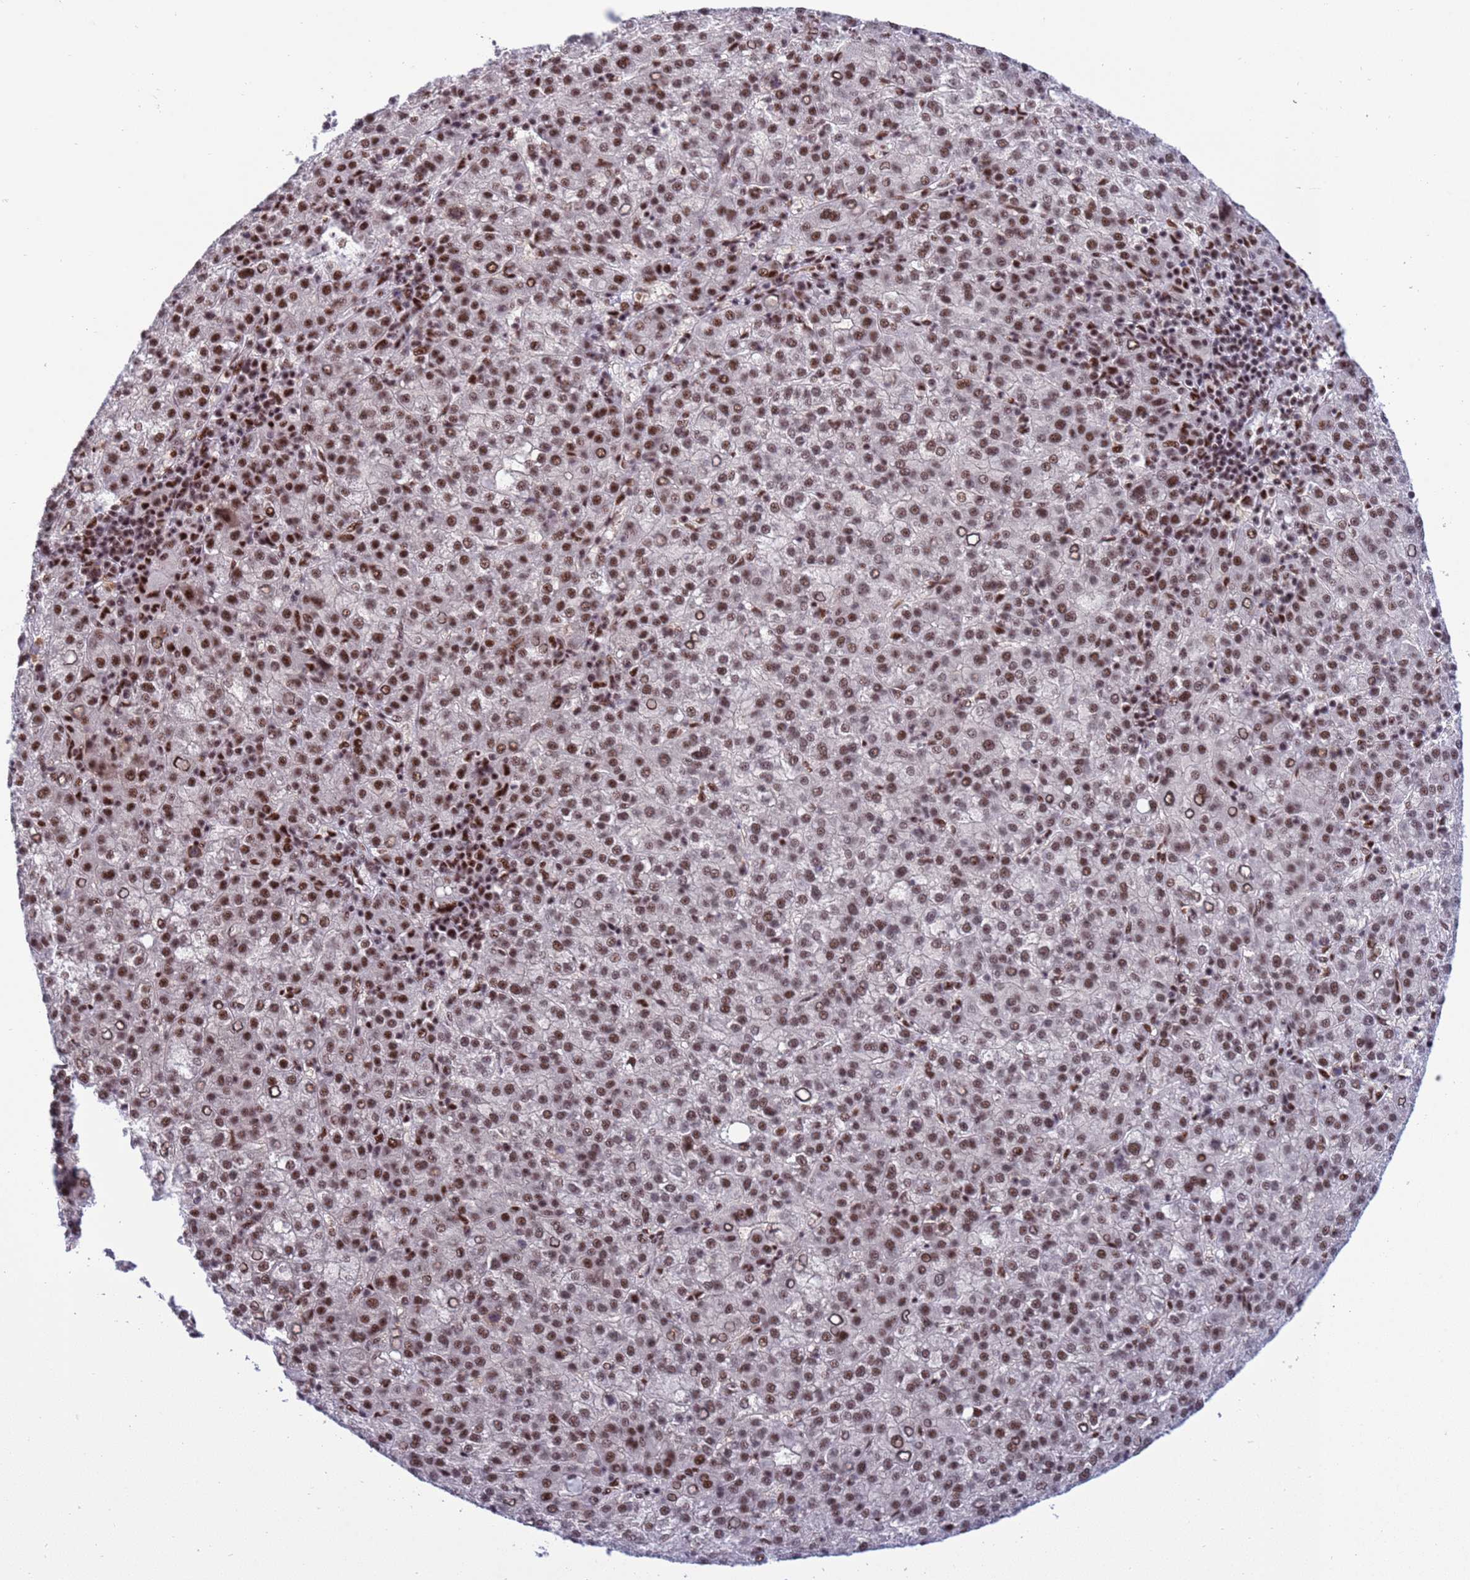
{"staining": {"intensity": "strong", "quantity": ">75%", "location": "nuclear"}, "tissue": "liver cancer", "cell_type": "Tumor cells", "image_type": "cancer", "snomed": [{"axis": "morphology", "description": "Carcinoma, Hepatocellular, NOS"}, {"axis": "topography", "description": "Liver"}], "caption": "Approximately >75% of tumor cells in human liver cancer display strong nuclear protein positivity as visualized by brown immunohistochemical staining.", "gene": "THOC2", "patient": {"sex": "female", "age": 58}}